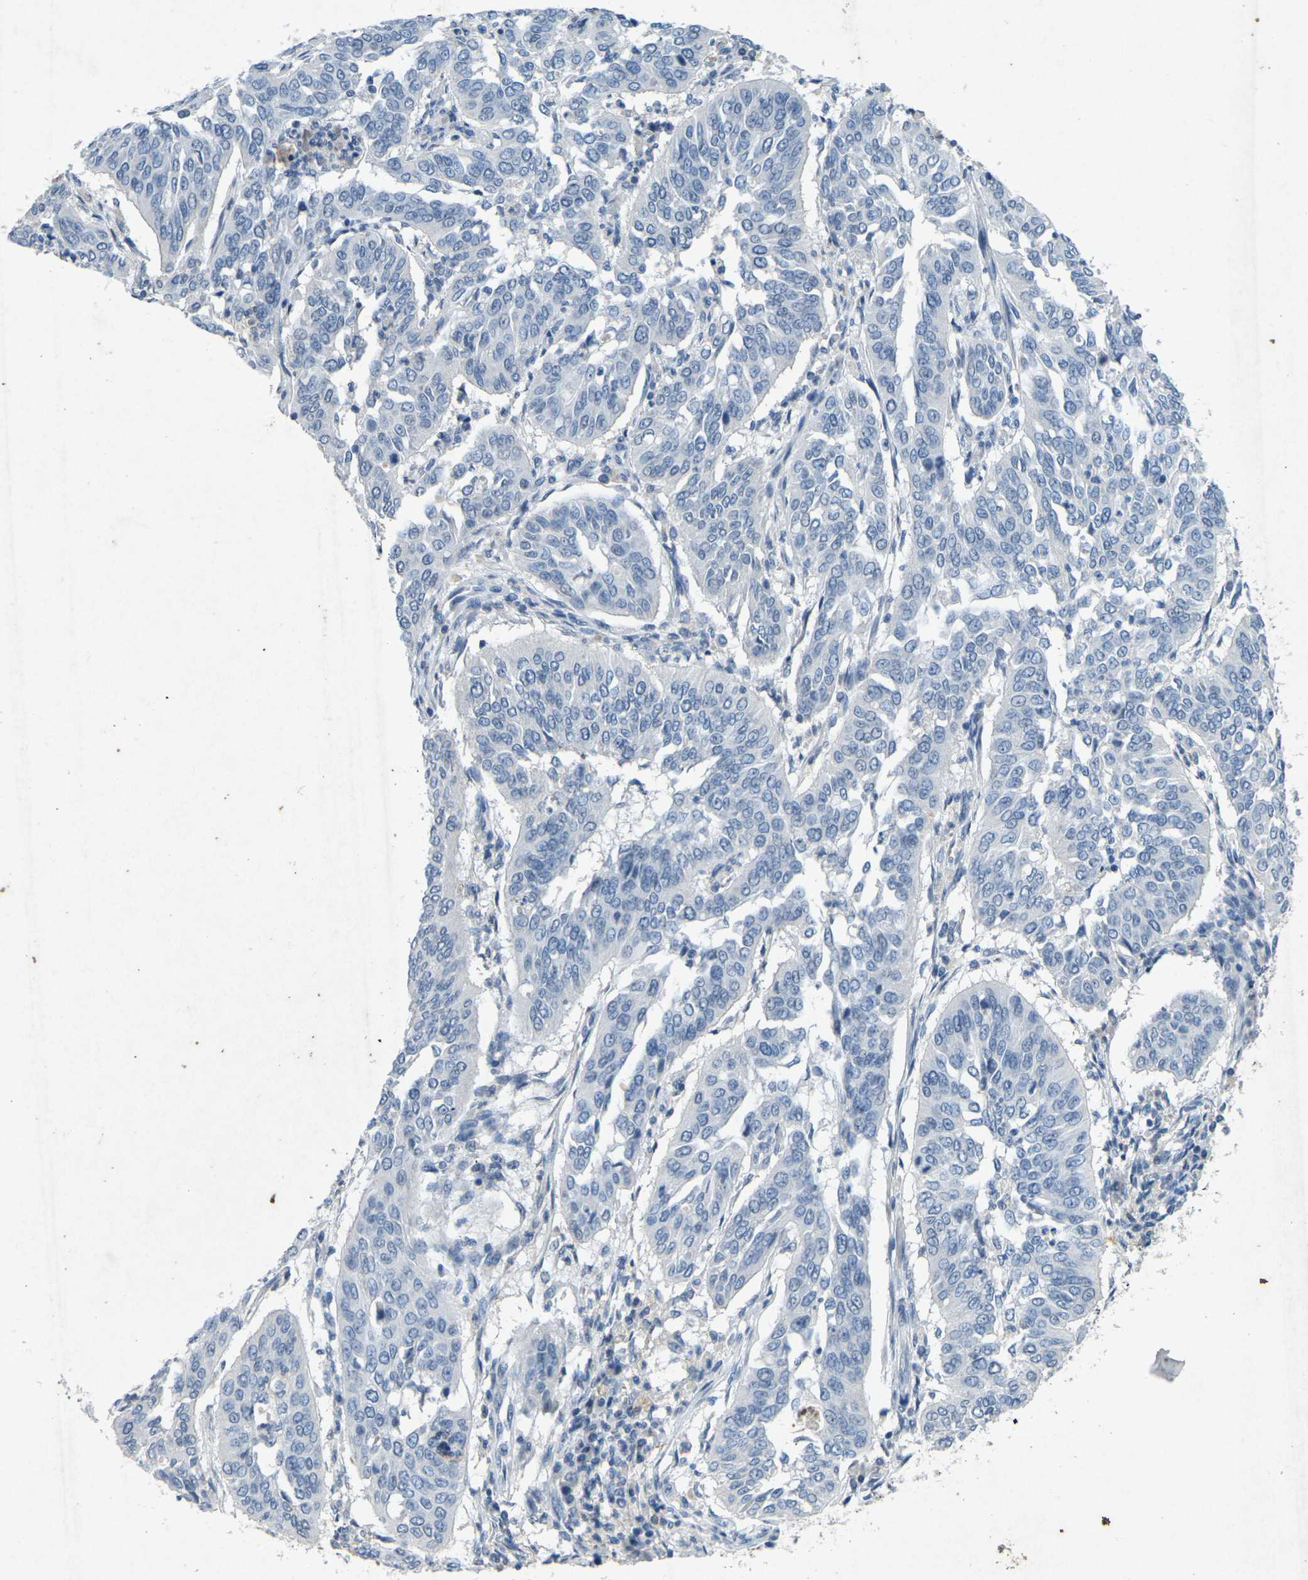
{"staining": {"intensity": "negative", "quantity": "none", "location": "none"}, "tissue": "cervical cancer", "cell_type": "Tumor cells", "image_type": "cancer", "snomed": [{"axis": "morphology", "description": "Normal tissue, NOS"}, {"axis": "morphology", "description": "Squamous cell carcinoma, NOS"}, {"axis": "topography", "description": "Cervix"}], "caption": "High power microscopy image of an IHC photomicrograph of cervical cancer (squamous cell carcinoma), revealing no significant staining in tumor cells.", "gene": "A1BG", "patient": {"sex": "female", "age": 39}}